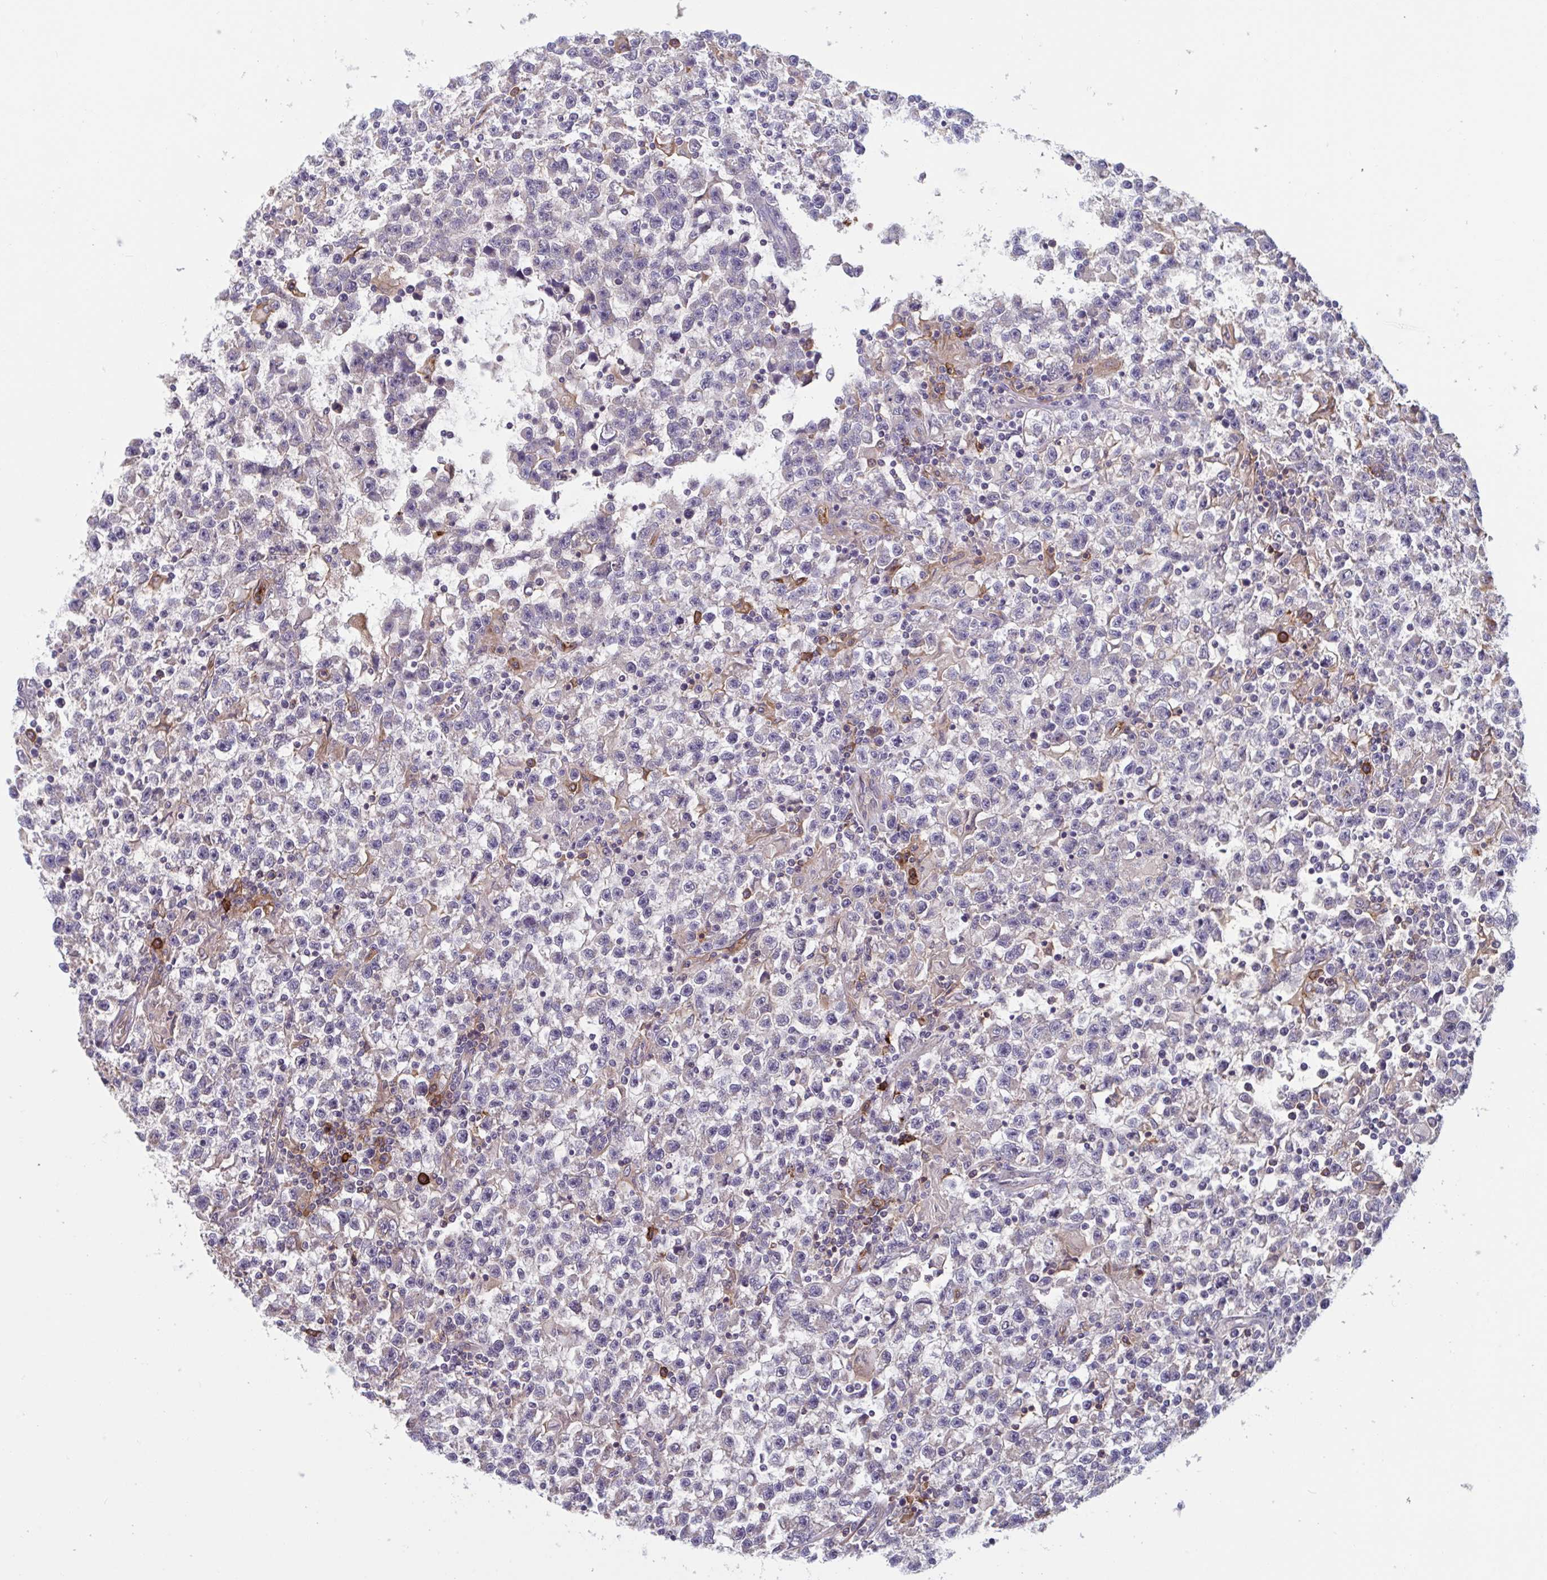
{"staining": {"intensity": "negative", "quantity": "none", "location": "none"}, "tissue": "testis cancer", "cell_type": "Tumor cells", "image_type": "cancer", "snomed": [{"axis": "morphology", "description": "Seminoma, NOS"}, {"axis": "topography", "description": "Testis"}], "caption": "This is a photomicrograph of immunohistochemistry staining of testis cancer, which shows no staining in tumor cells.", "gene": "CD1E", "patient": {"sex": "male", "age": 31}}